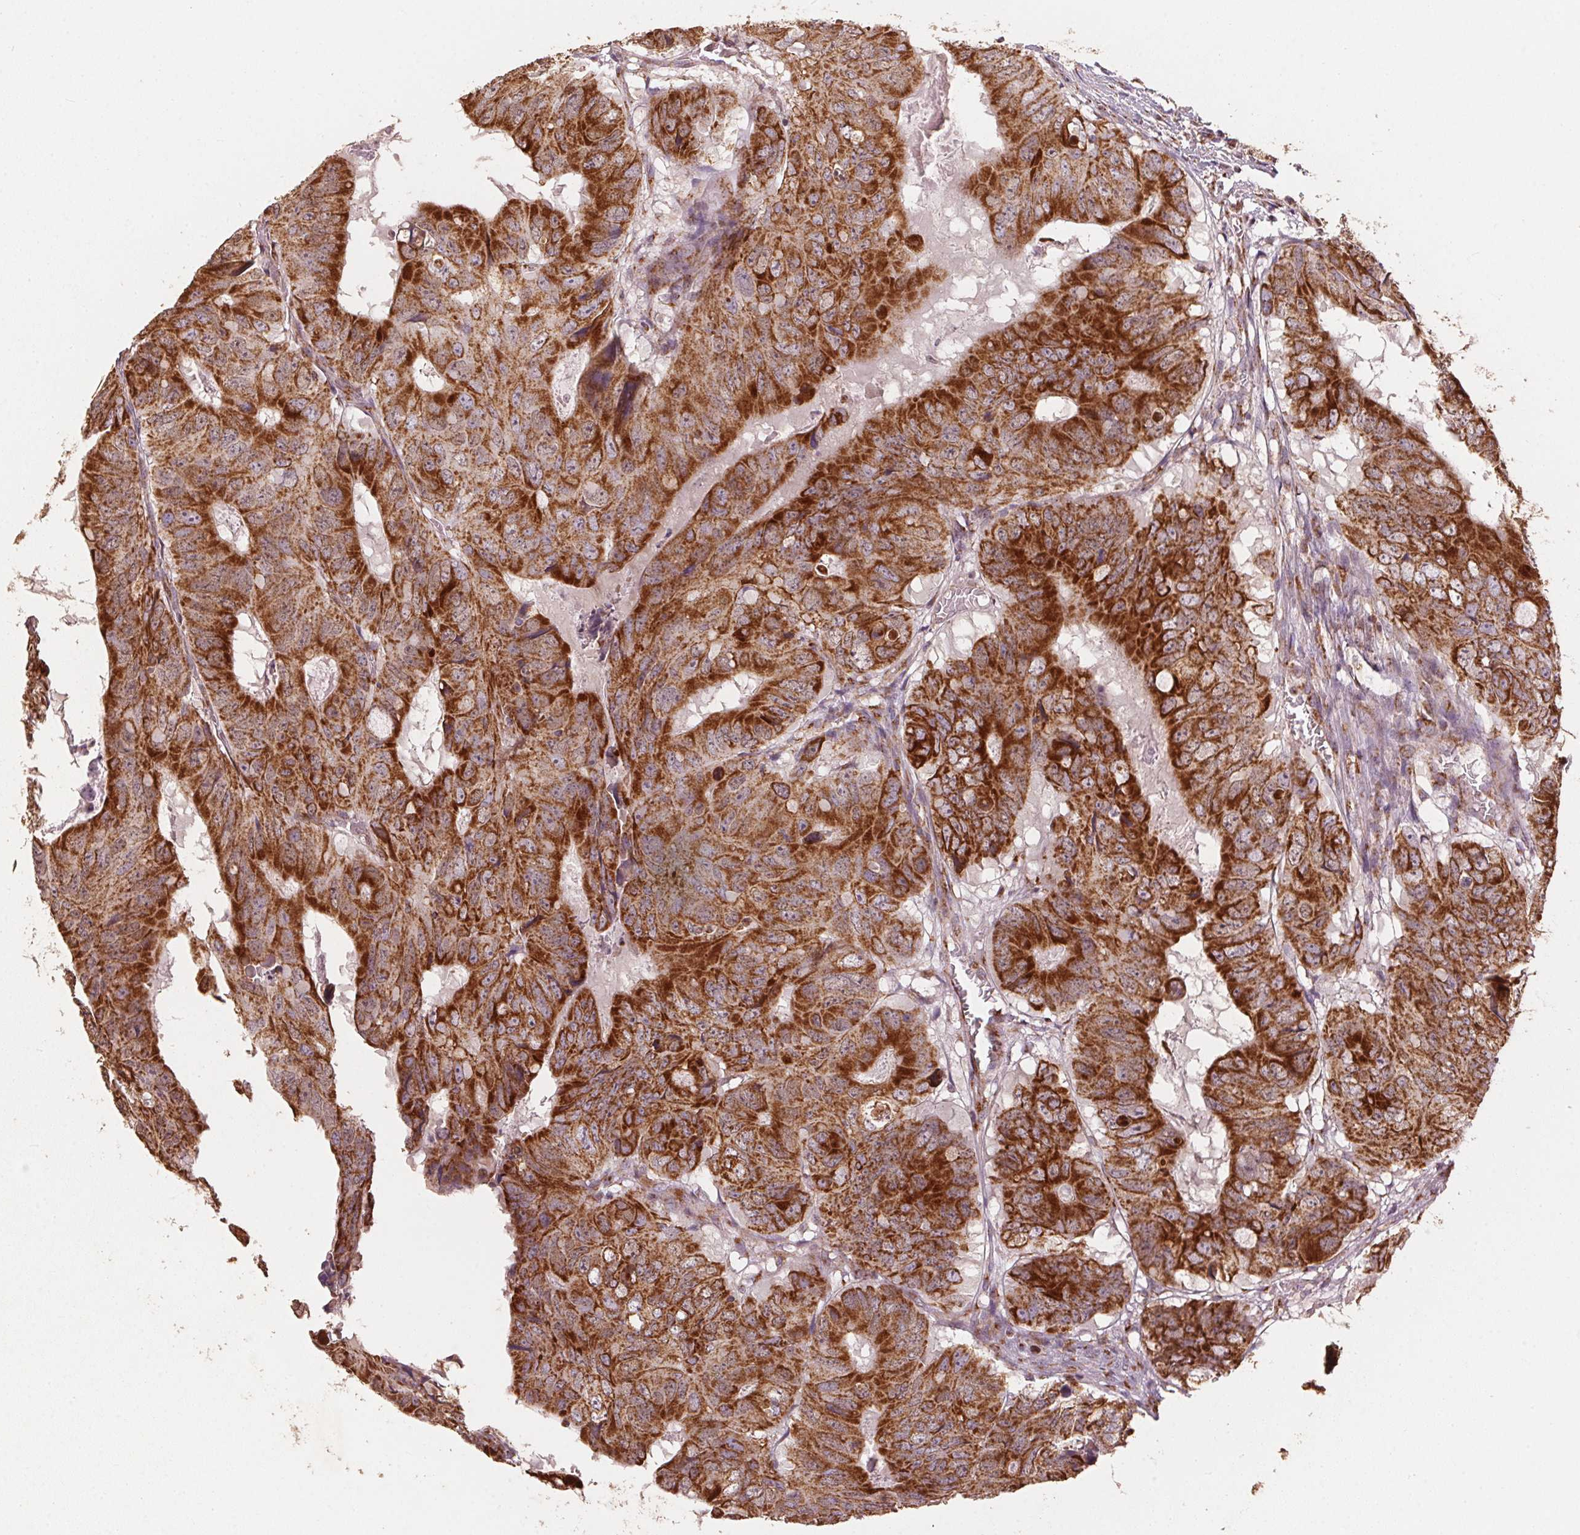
{"staining": {"intensity": "strong", "quantity": ">75%", "location": "cytoplasmic/membranous"}, "tissue": "colorectal cancer", "cell_type": "Tumor cells", "image_type": "cancer", "snomed": [{"axis": "morphology", "description": "Adenocarcinoma, NOS"}, {"axis": "topography", "description": "Colon"}], "caption": "A micrograph of human adenocarcinoma (colorectal) stained for a protein displays strong cytoplasmic/membranous brown staining in tumor cells.", "gene": "TOMM70", "patient": {"sex": "male", "age": 79}}